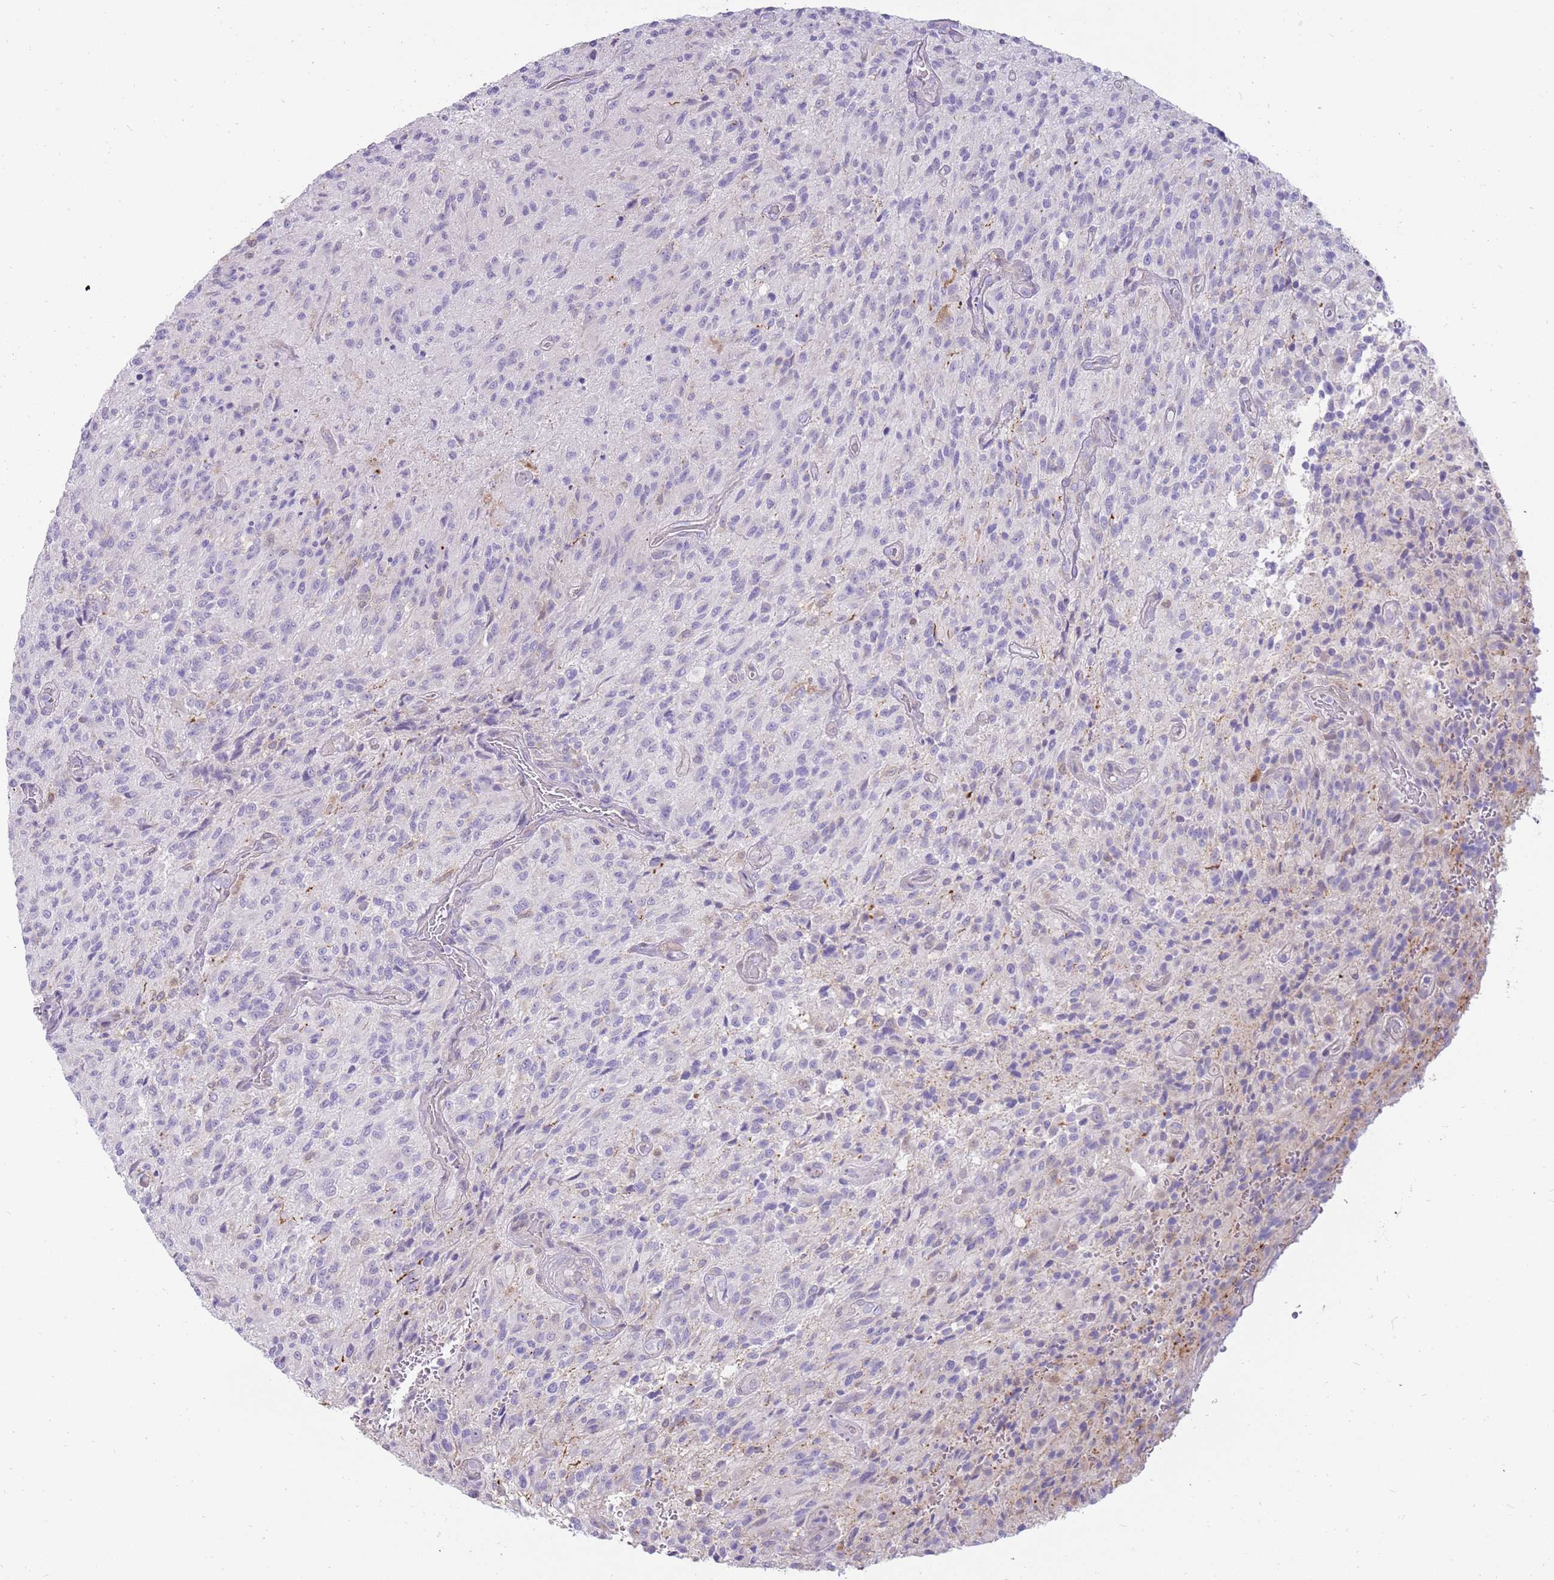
{"staining": {"intensity": "negative", "quantity": "none", "location": "none"}, "tissue": "glioma", "cell_type": "Tumor cells", "image_type": "cancer", "snomed": [{"axis": "morphology", "description": "Normal tissue, NOS"}, {"axis": "morphology", "description": "Glioma, malignant, High grade"}, {"axis": "topography", "description": "Cerebral cortex"}], "caption": "A micrograph of human malignant glioma (high-grade) is negative for staining in tumor cells.", "gene": "DIPK1C", "patient": {"sex": "male", "age": 56}}